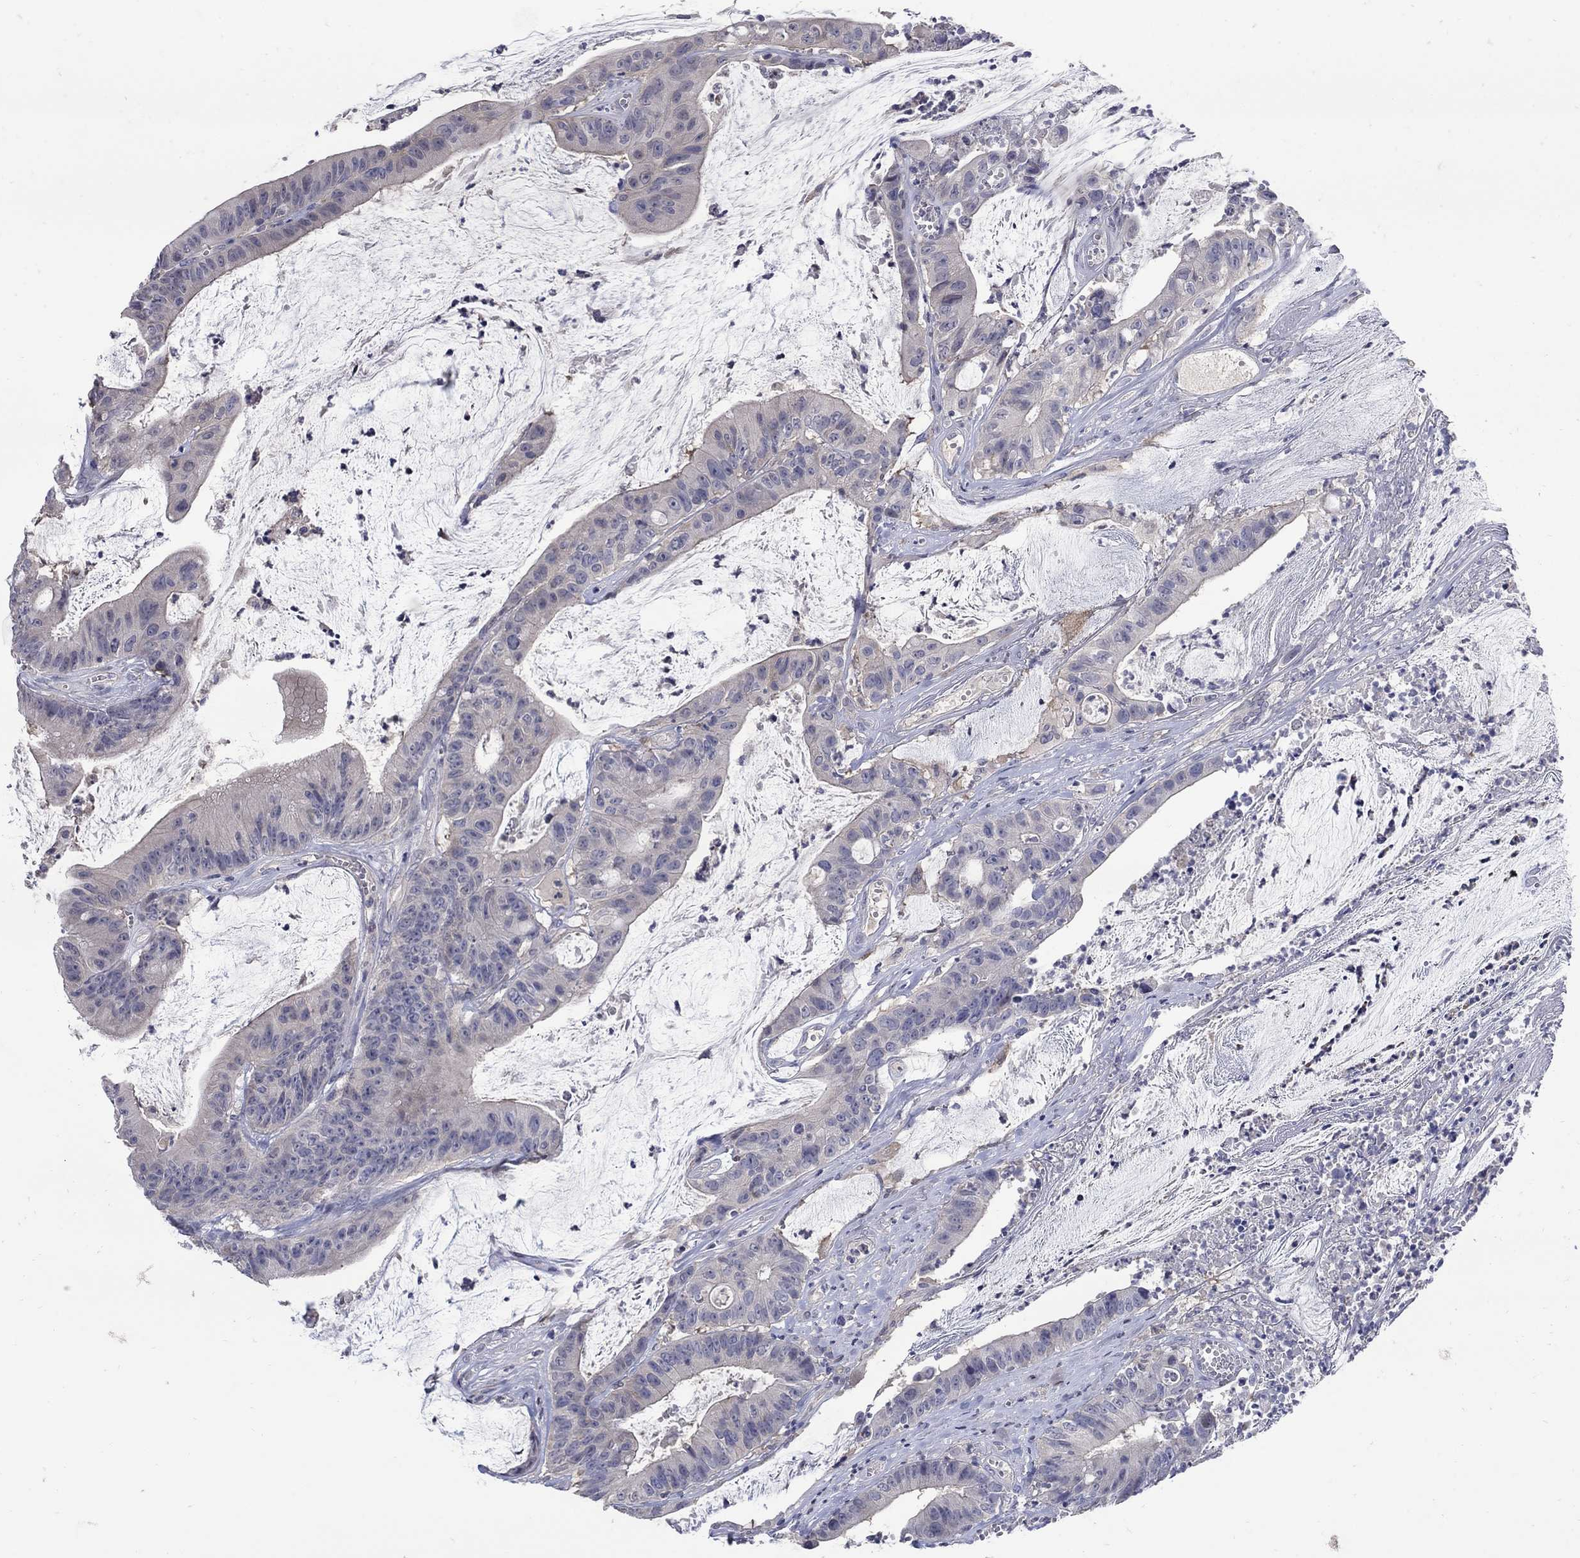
{"staining": {"intensity": "negative", "quantity": "none", "location": "none"}, "tissue": "colorectal cancer", "cell_type": "Tumor cells", "image_type": "cancer", "snomed": [{"axis": "morphology", "description": "Adenocarcinoma, NOS"}, {"axis": "topography", "description": "Colon"}], "caption": "The image demonstrates no significant positivity in tumor cells of colorectal adenocarcinoma.", "gene": "CETN1", "patient": {"sex": "female", "age": 69}}